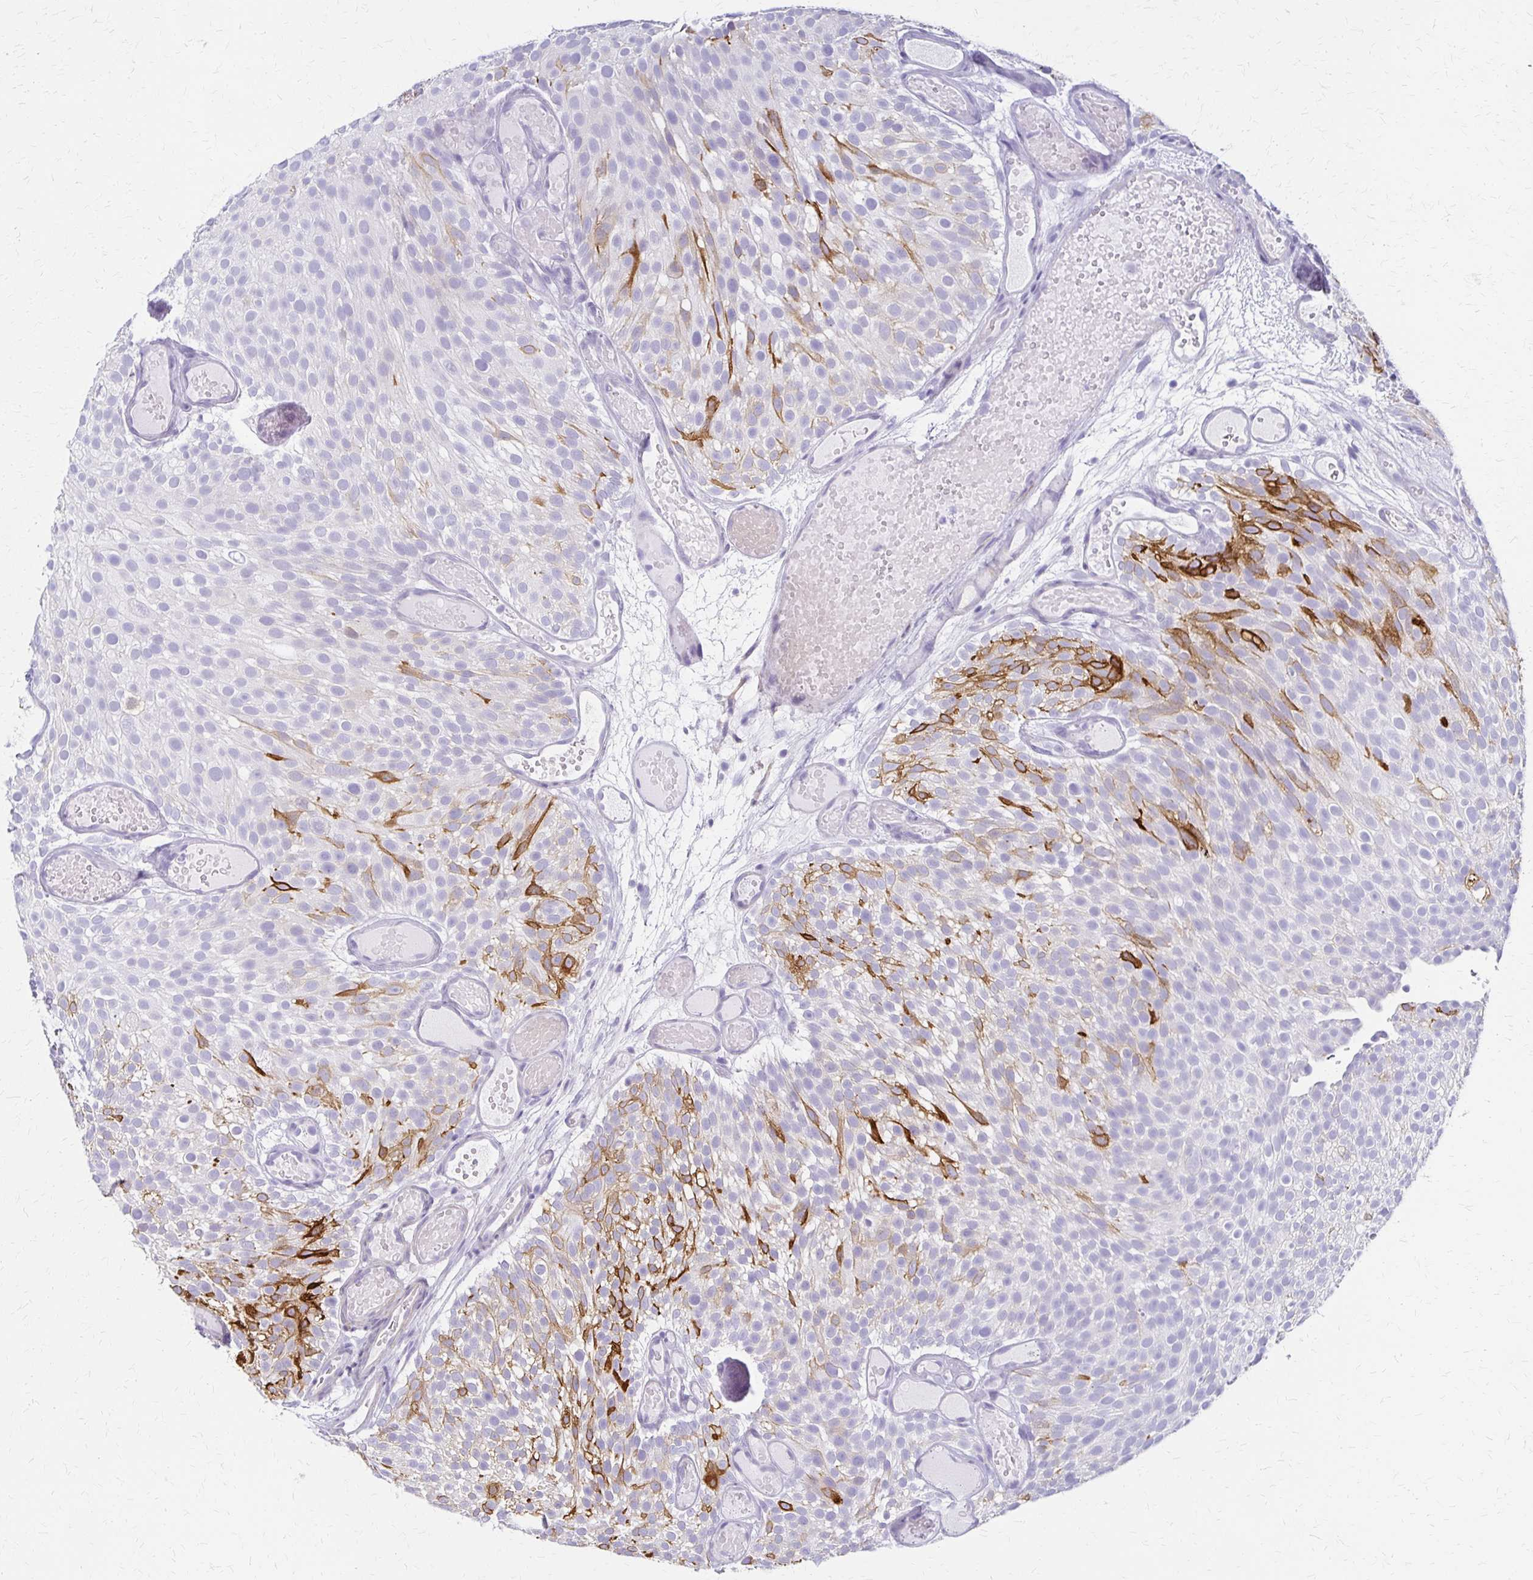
{"staining": {"intensity": "strong", "quantity": "<25%", "location": "cytoplasmic/membranous"}, "tissue": "urothelial cancer", "cell_type": "Tumor cells", "image_type": "cancer", "snomed": [{"axis": "morphology", "description": "Urothelial carcinoma, Low grade"}, {"axis": "topography", "description": "Urinary bladder"}], "caption": "Urothelial cancer stained with a protein marker exhibits strong staining in tumor cells.", "gene": "IVL", "patient": {"sex": "male", "age": 78}}